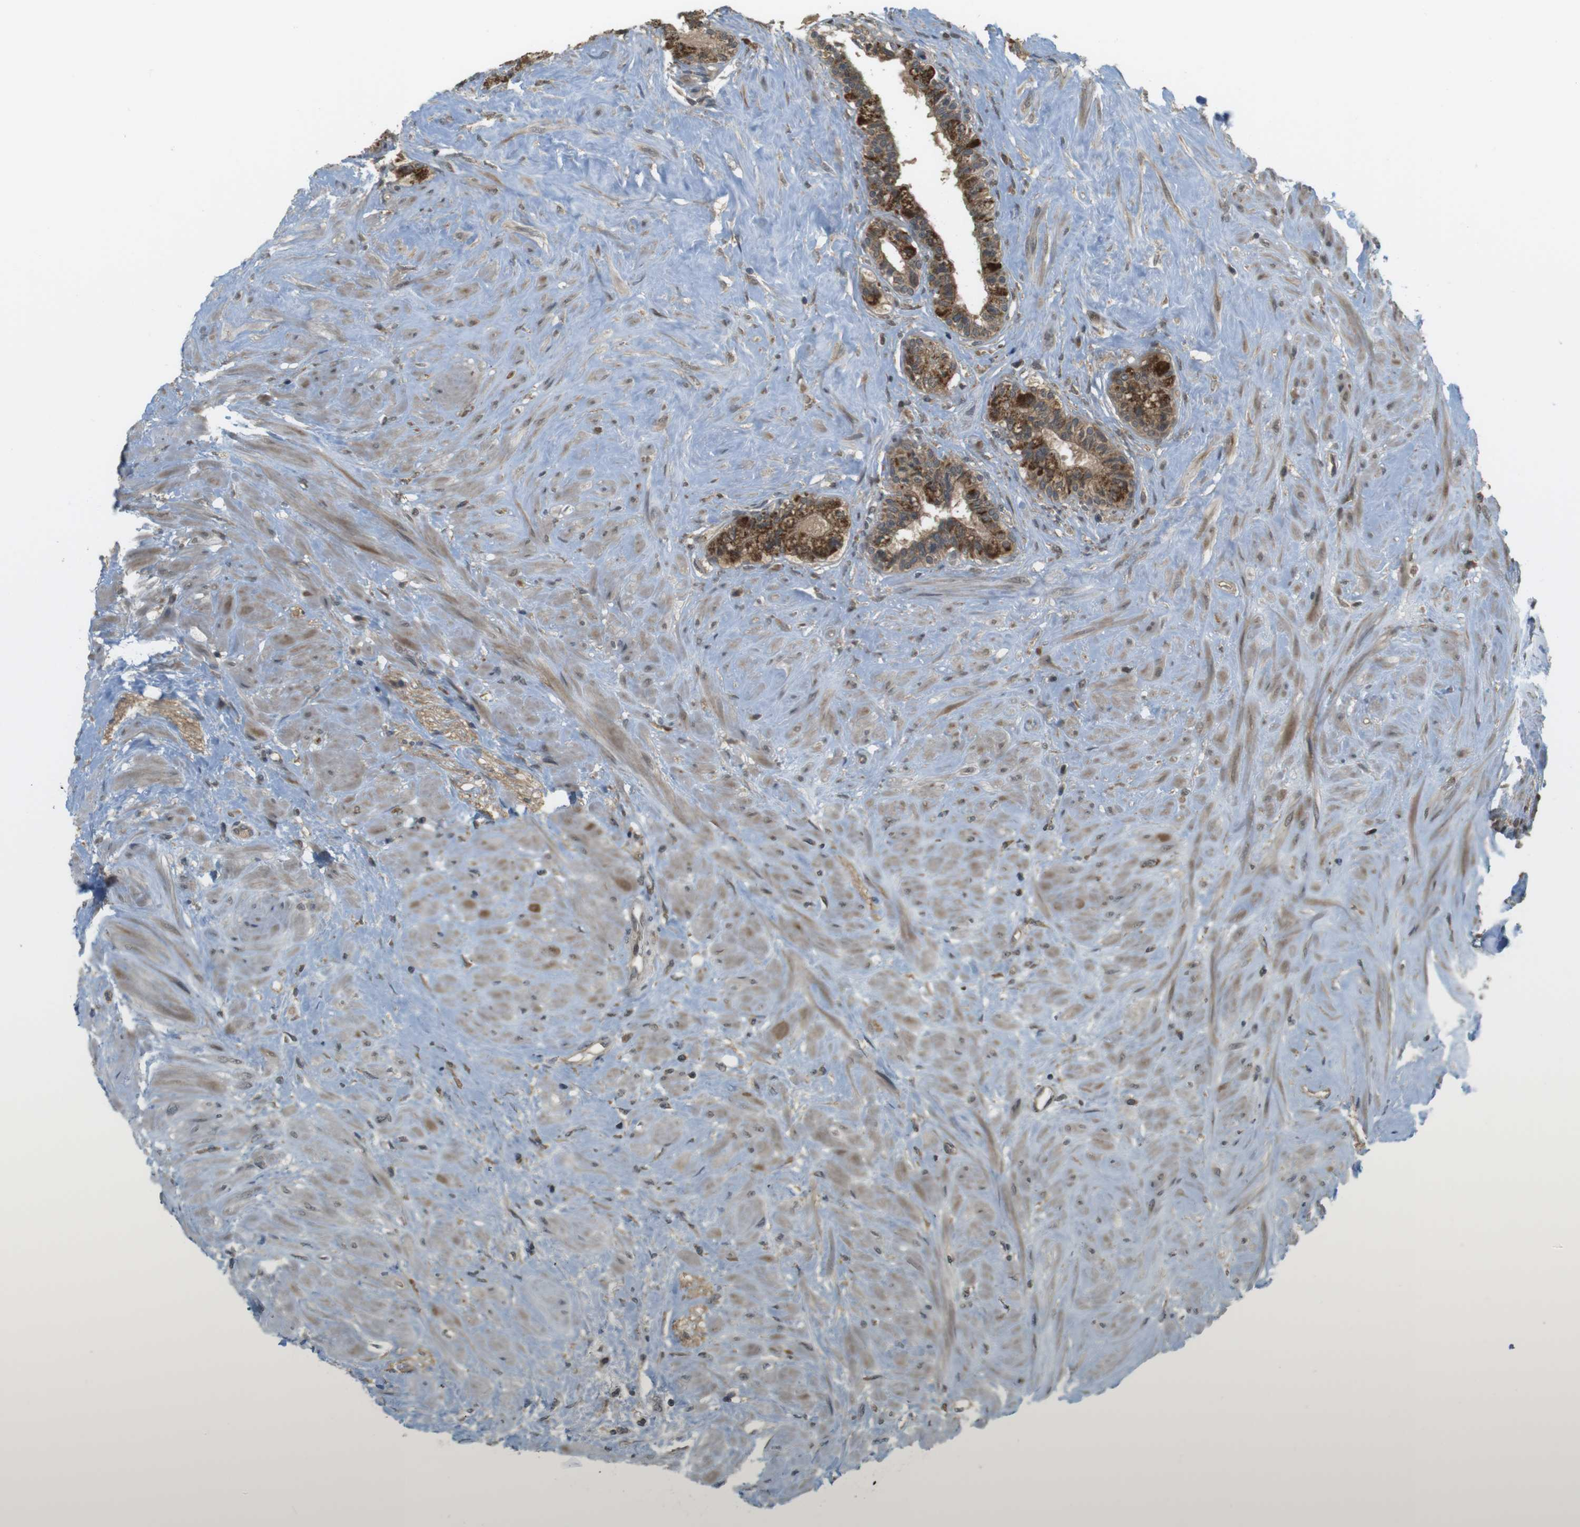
{"staining": {"intensity": "strong", "quantity": ">75%", "location": "cytoplasmic/membranous"}, "tissue": "seminal vesicle", "cell_type": "Glandular cells", "image_type": "normal", "snomed": [{"axis": "morphology", "description": "Normal tissue, NOS"}, {"axis": "topography", "description": "Seminal veicle"}], "caption": "This micrograph shows unremarkable seminal vesicle stained with IHC to label a protein in brown. The cytoplasmic/membranous of glandular cells show strong positivity for the protein. Nuclei are counter-stained blue.", "gene": "RNF130", "patient": {"sex": "male", "age": 63}}